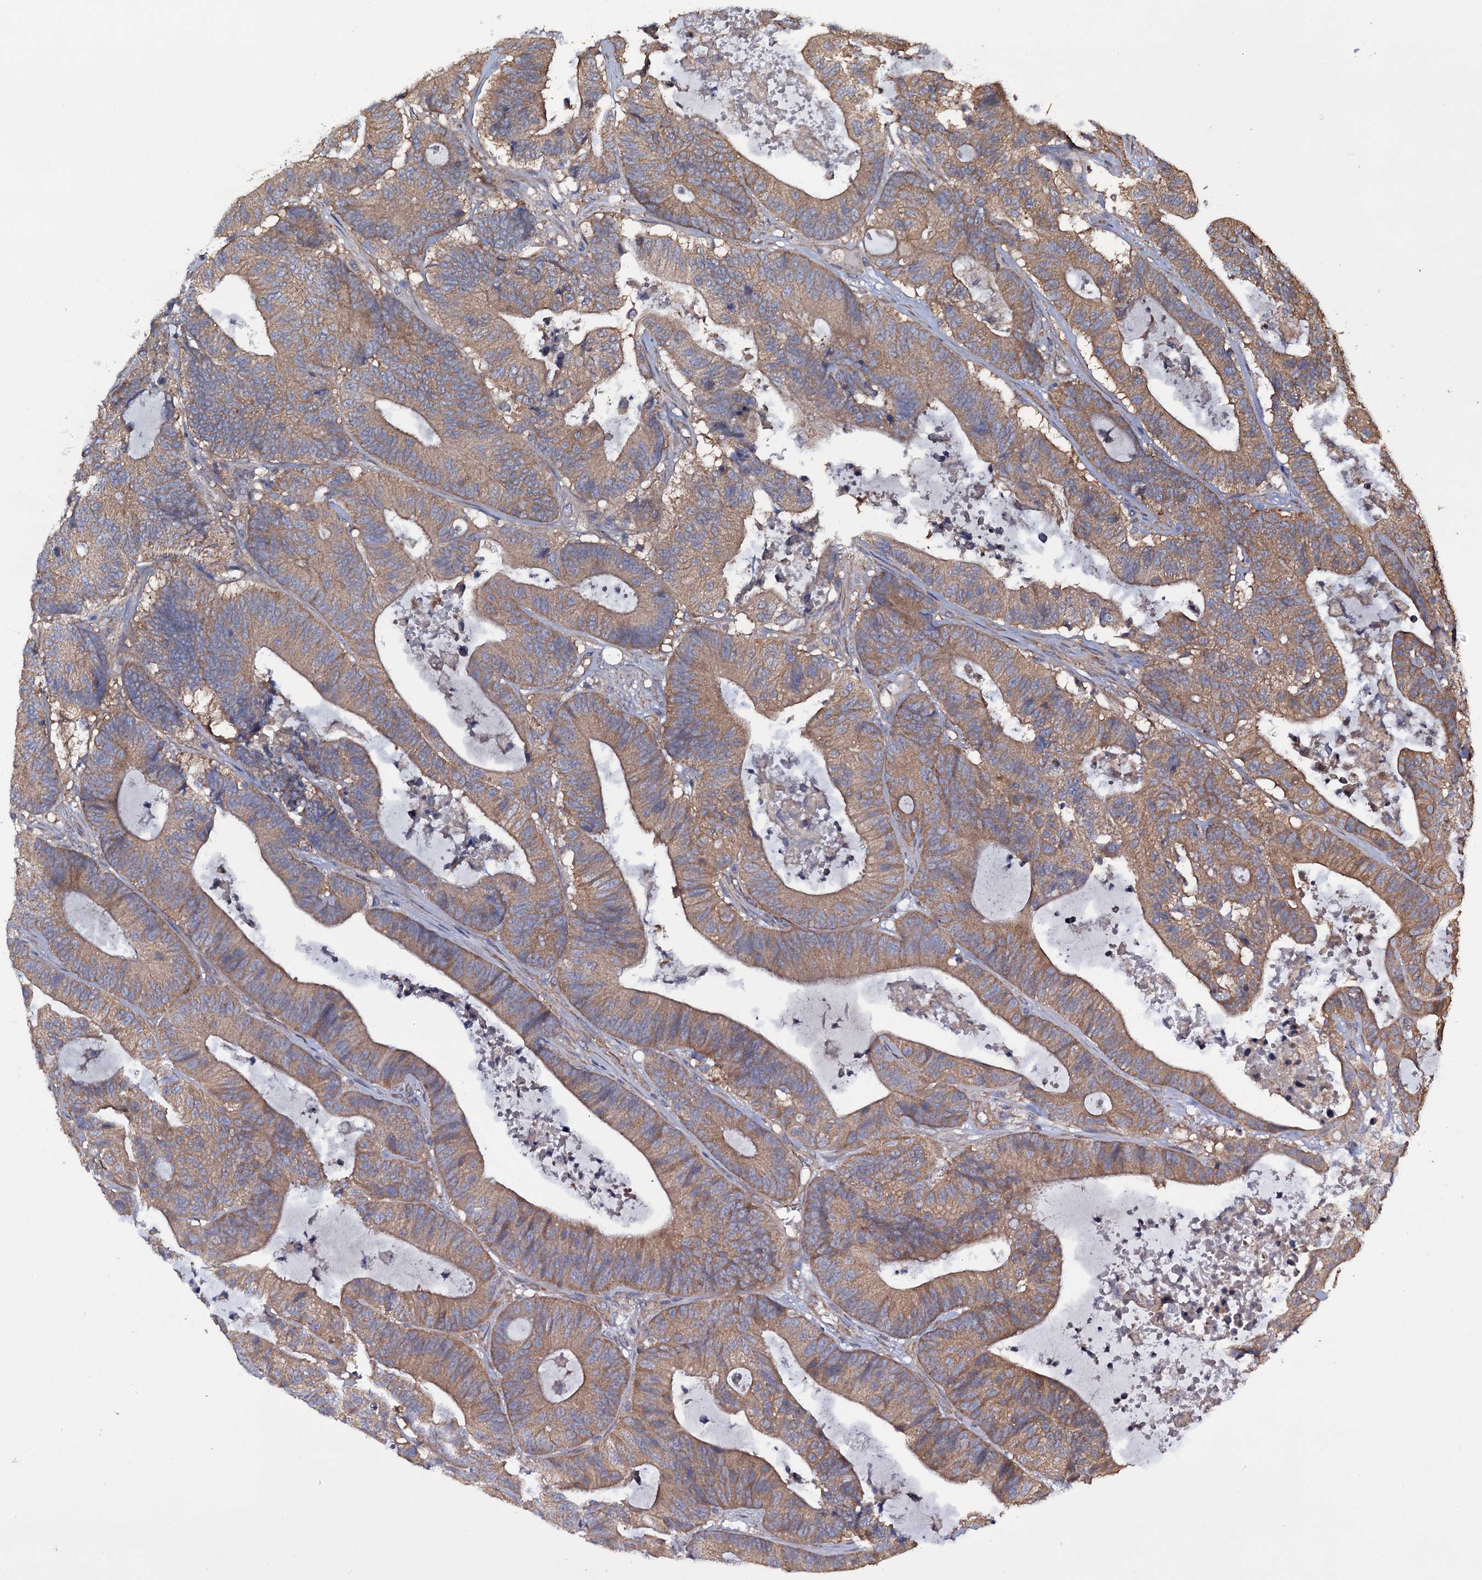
{"staining": {"intensity": "moderate", "quantity": ">75%", "location": "cytoplasmic/membranous"}, "tissue": "colorectal cancer", "cell_type": "Tumor cells", "image_type": "cancer", "snomed": [{"axis": "morphology", "description": "Adenocarcinoma, NOS"}, {"axis": "topography", "description": "Colon"}], "caption": "Brown immunohistochemical staining in adenocarcinoma (colorectal) displays moderate cytoplasmic/membranous staining in approximately >75% of tumor cells.", "gene": "TTC23", "patient": {"sex": "female", "age": 84}}